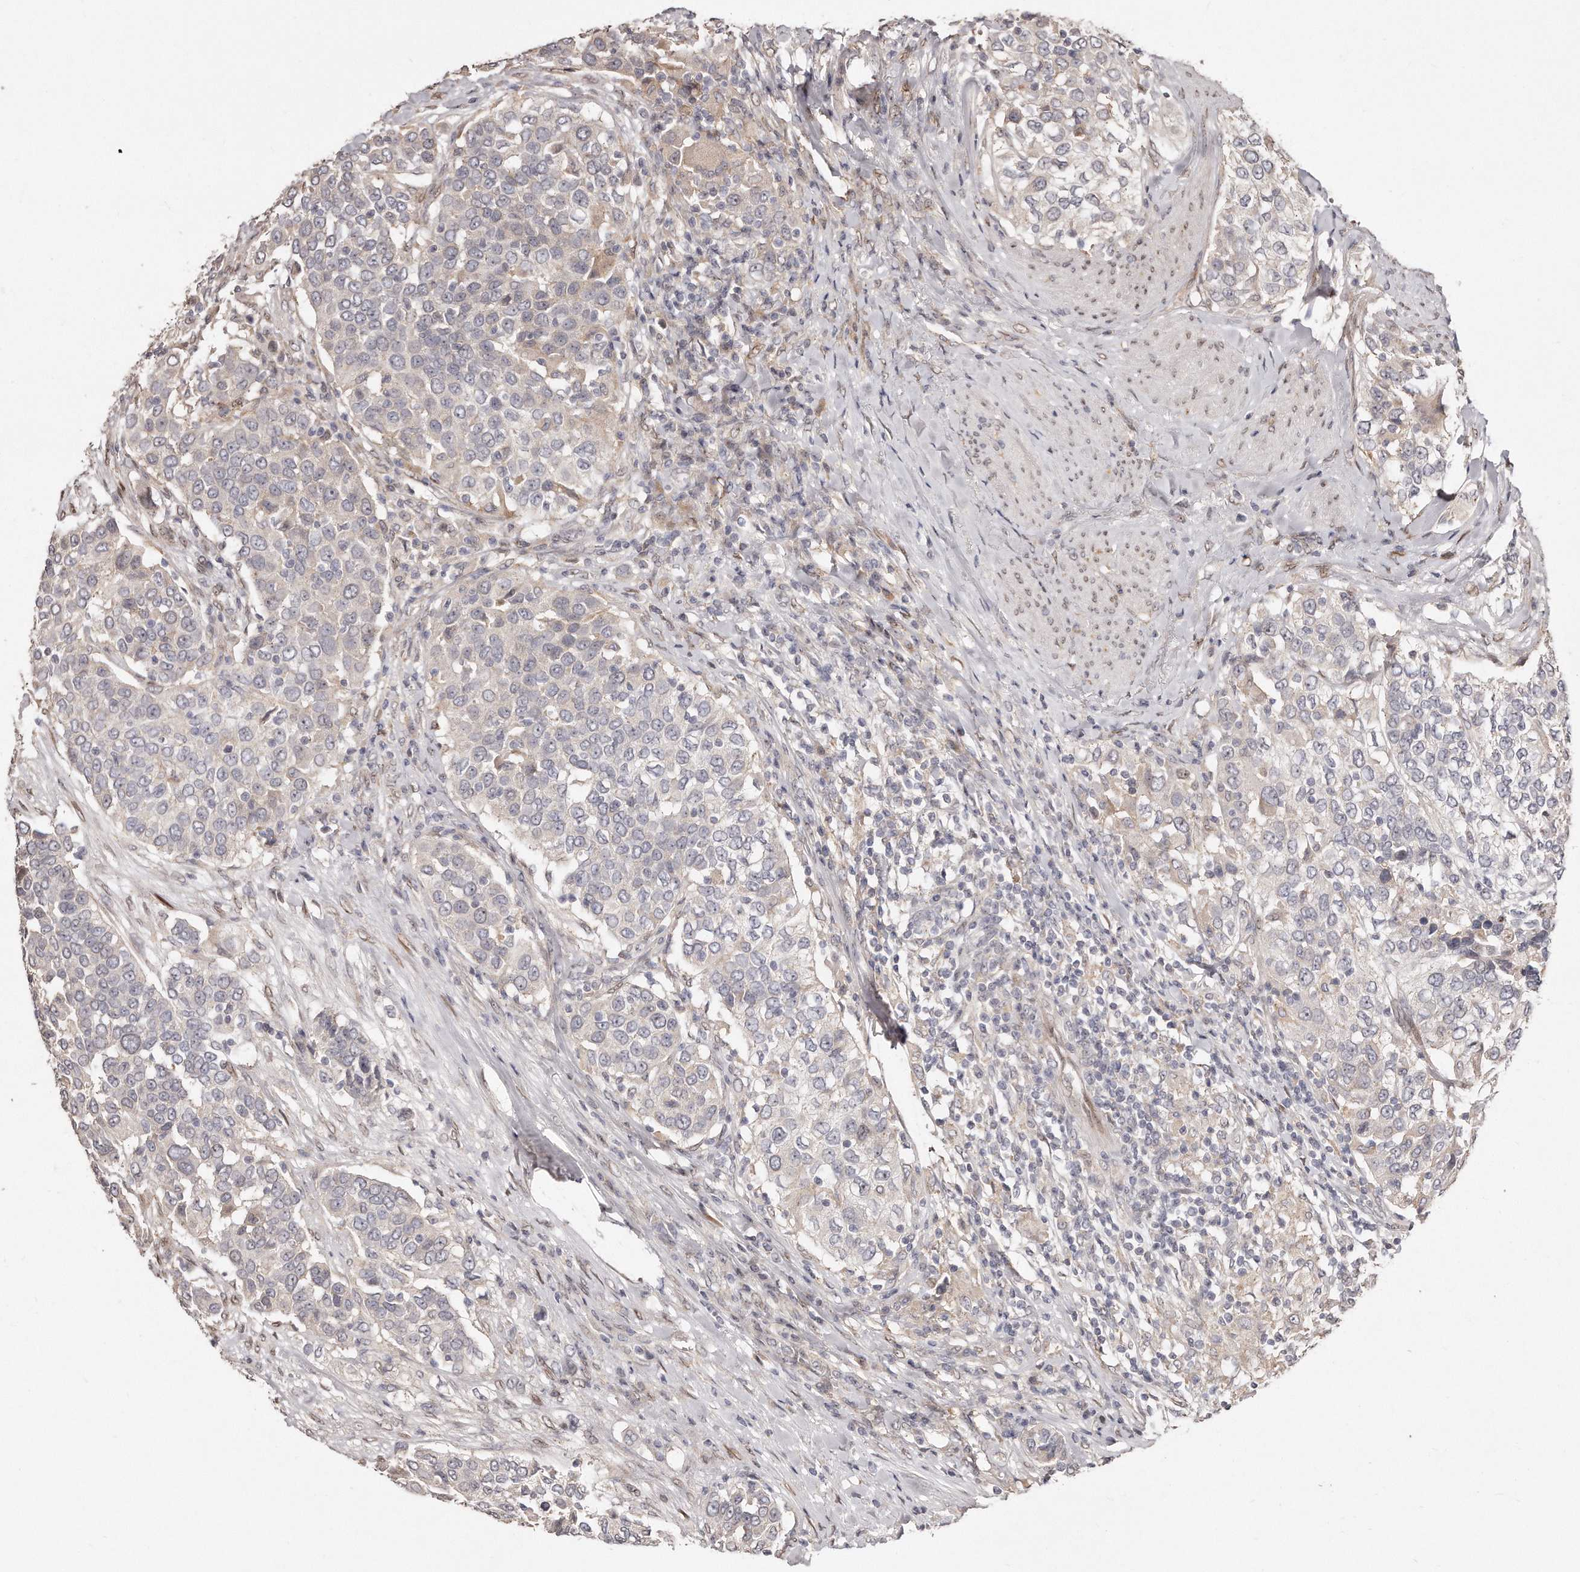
{"staining": {"intensity": "negative", "quantity": "none", "location": "none"}, "tissue": "urothelial cancer", "cell_type": "Tumor cells", "image_type": "cancer", "snomed": [{"axis": "morphology", "description": "Urothelial carcinoma, High grade"}, {"axis": "topography", "description": "Urinary bladder"}], "caption": "Image shows no protein expression in tumor cells of high-grade urothelial carcinoma tissue. The staining is performed using DAB (3,3'-diaminobenzidine) brown chromogen with nuclei counter-stained in using hematoxylin.", "gene": "HASPIN", "patient": {"sex": "female", "age": 80}}